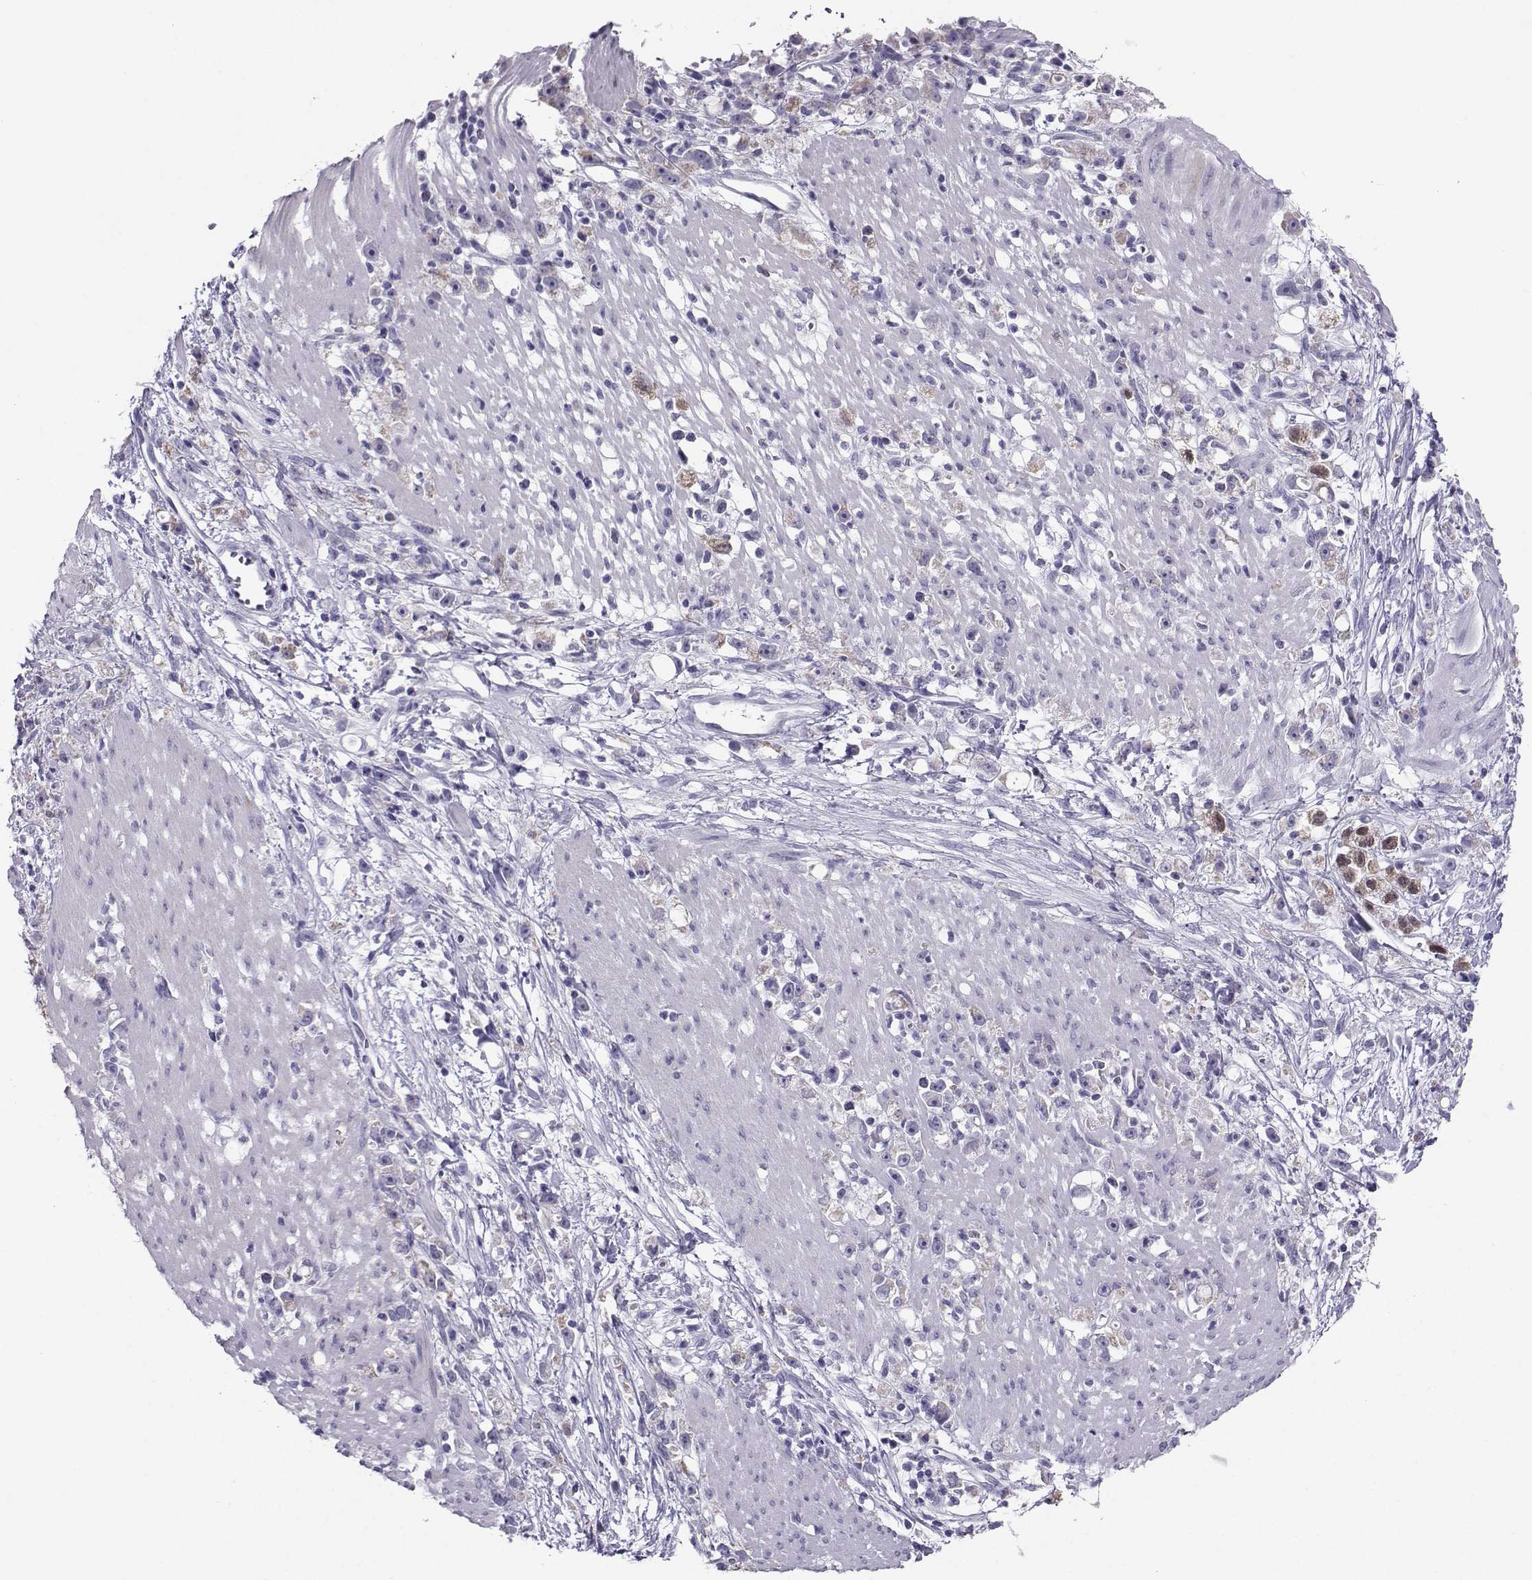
{"staining": {"intensity": "moderate", "quantity": "<25%", "location": "cytoplasmic/membranous"}, "tissue": "stomach cancer", "cell_type": "Tumor cells", "image_type": "cancer", "snomed": [{"axis": "morphology", "description": "Adenocarcinoma, NOS"}, {"axis": "topography", "description": "Stomach"}], "caption": "This is a micrograph of immunohistochemistry (IHC) staining of stomach adenocarcinoma, which shows moderate staining in the cytoplasmic/membranous of tumor cells.", "gene": "PGK1", "patient": {"sex": "female", "age": 59}}